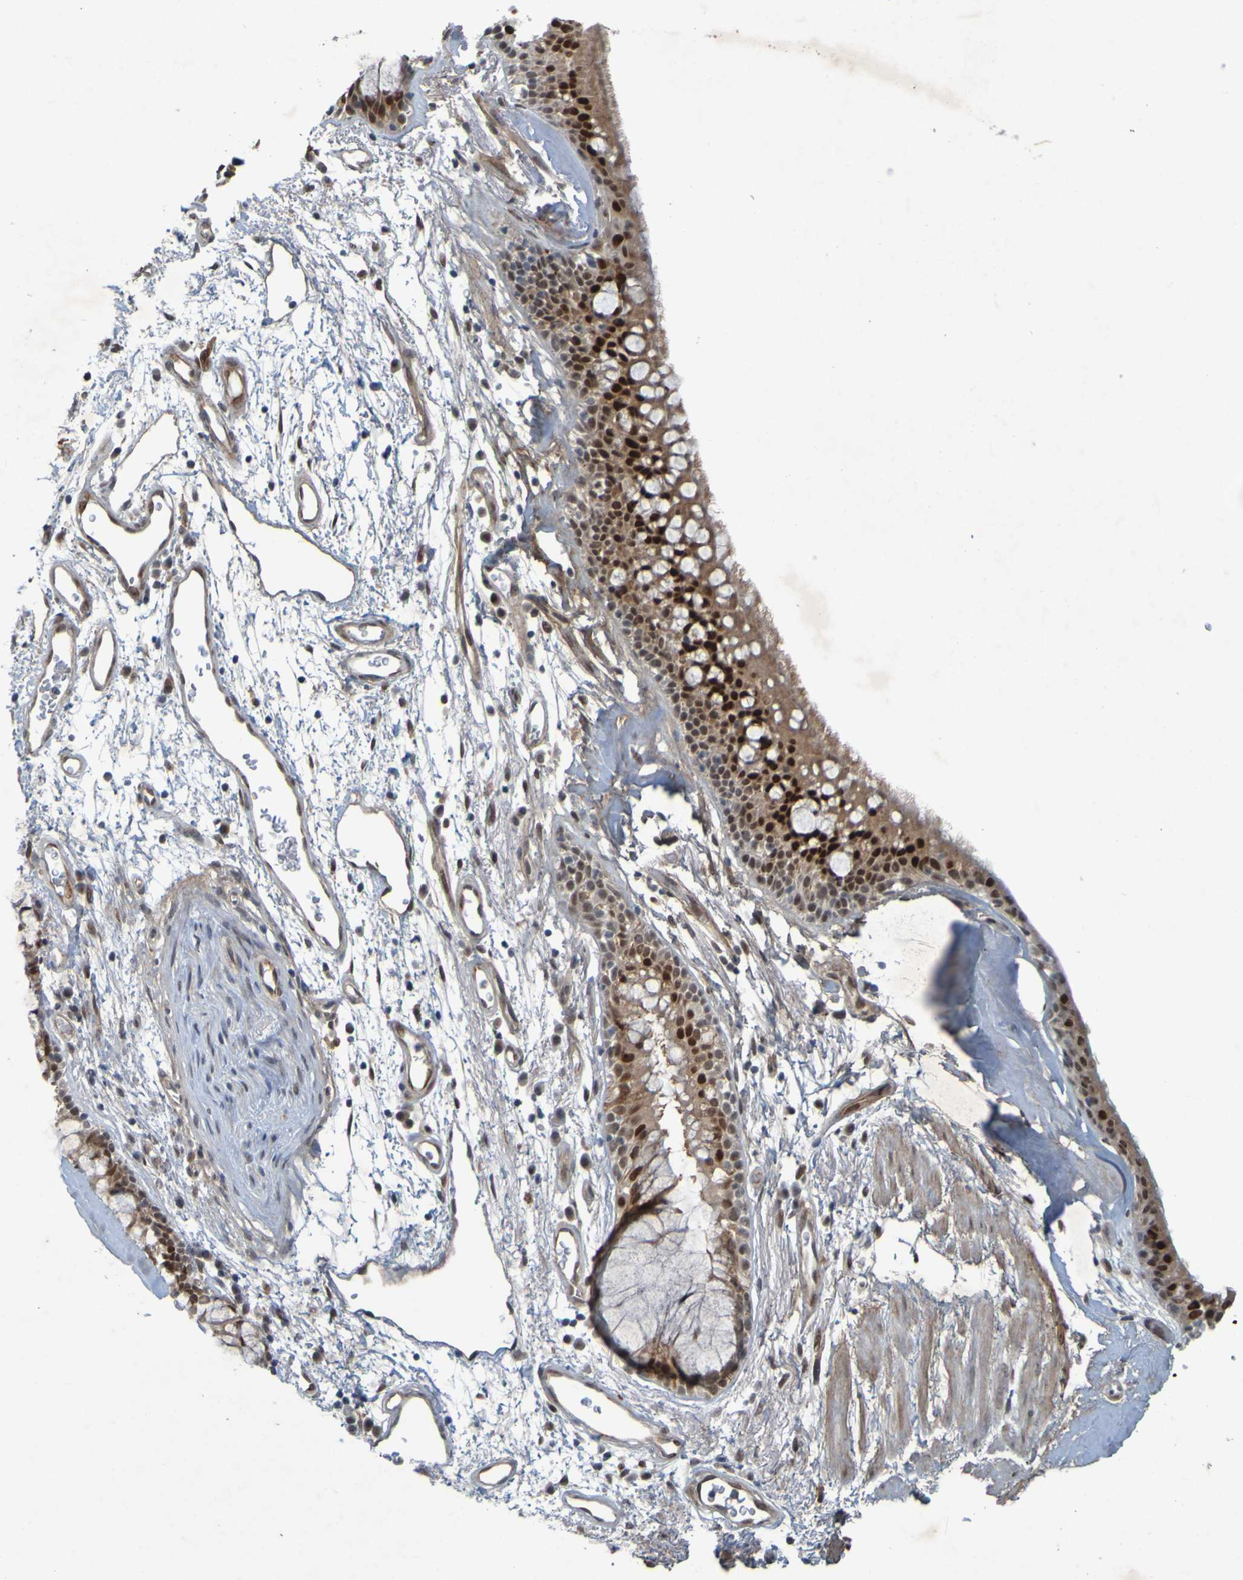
{"staining": {"intensity": "strong", "quantity": ">75%", "location": "cytoplasmic/membranous,nuclear"}, "tissue": "bronchus", "cell_type": "Respiratory epithelial cells", "image_type": "normal", "snomed": [{"axis": "morphology", "description": "Normal tissue, NOS"}, {"axis": "morphology", "description": "Adenocarcinoma, NOS"}, {"axis": "topography", "description": "Bronchus"}, {"axis": "topography", "description": "Lung"}], "caption": "A brown stain labels strong cytoplasmic/membranous,nuclear positivity of a protein in respiratory epithelial cells of benign human bronchus. (Brightfield microscopy of DAB IHC at high magnification).", "gene": "MCPH1", "patient": {"sex": "female", "age": 54}}